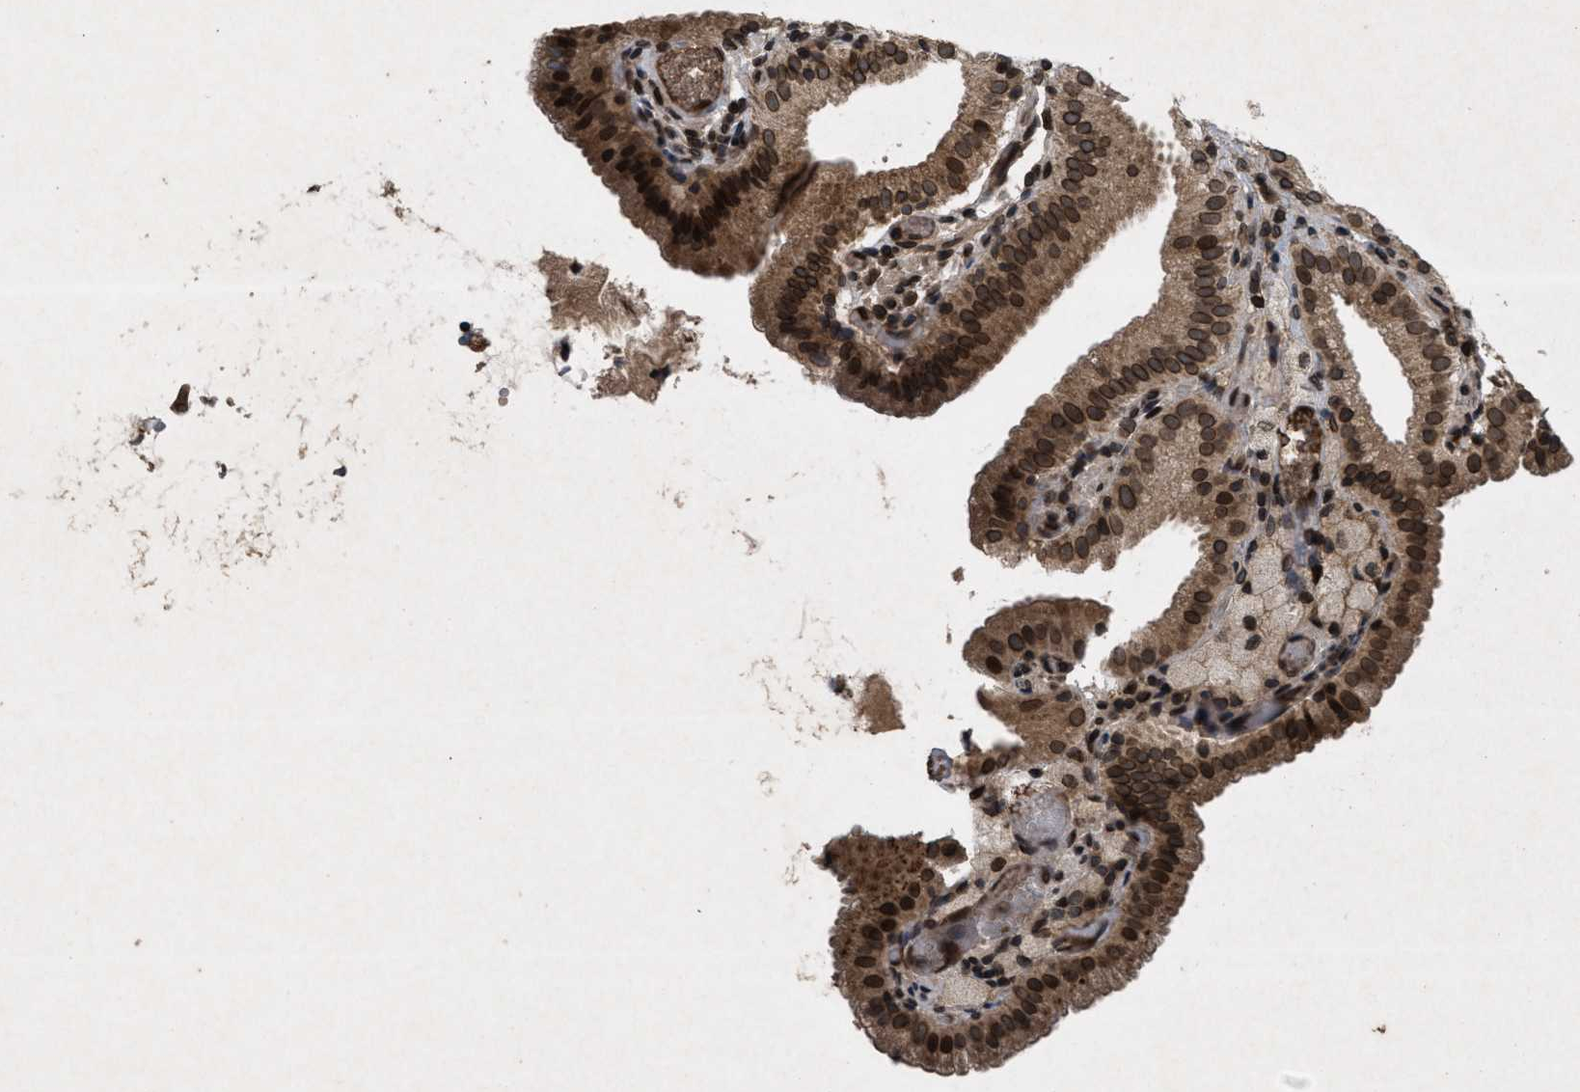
{"staining": {"intensity": "strong", "quantity": ">75%", "location": "cytoplasmic/membranous,nuclear"}, "tissue": "gallbladder", "cell_type": "Glandular cells", "image_type": "normal", "snomed": [{"axis": "morphology", "description": "Normal tissue, NOS"}, {"axis": "topography", "description": "Gallbladder"}], "caption": "A photomicrograph showing strong cytoplasmic/membranous,nuclear expression in about >75% of glandular cells in normal gallbladder, as visualized by brown immunohistochemical staining.", "gene": "CRY1", "patient": {"sex": "male", "age": 54}}